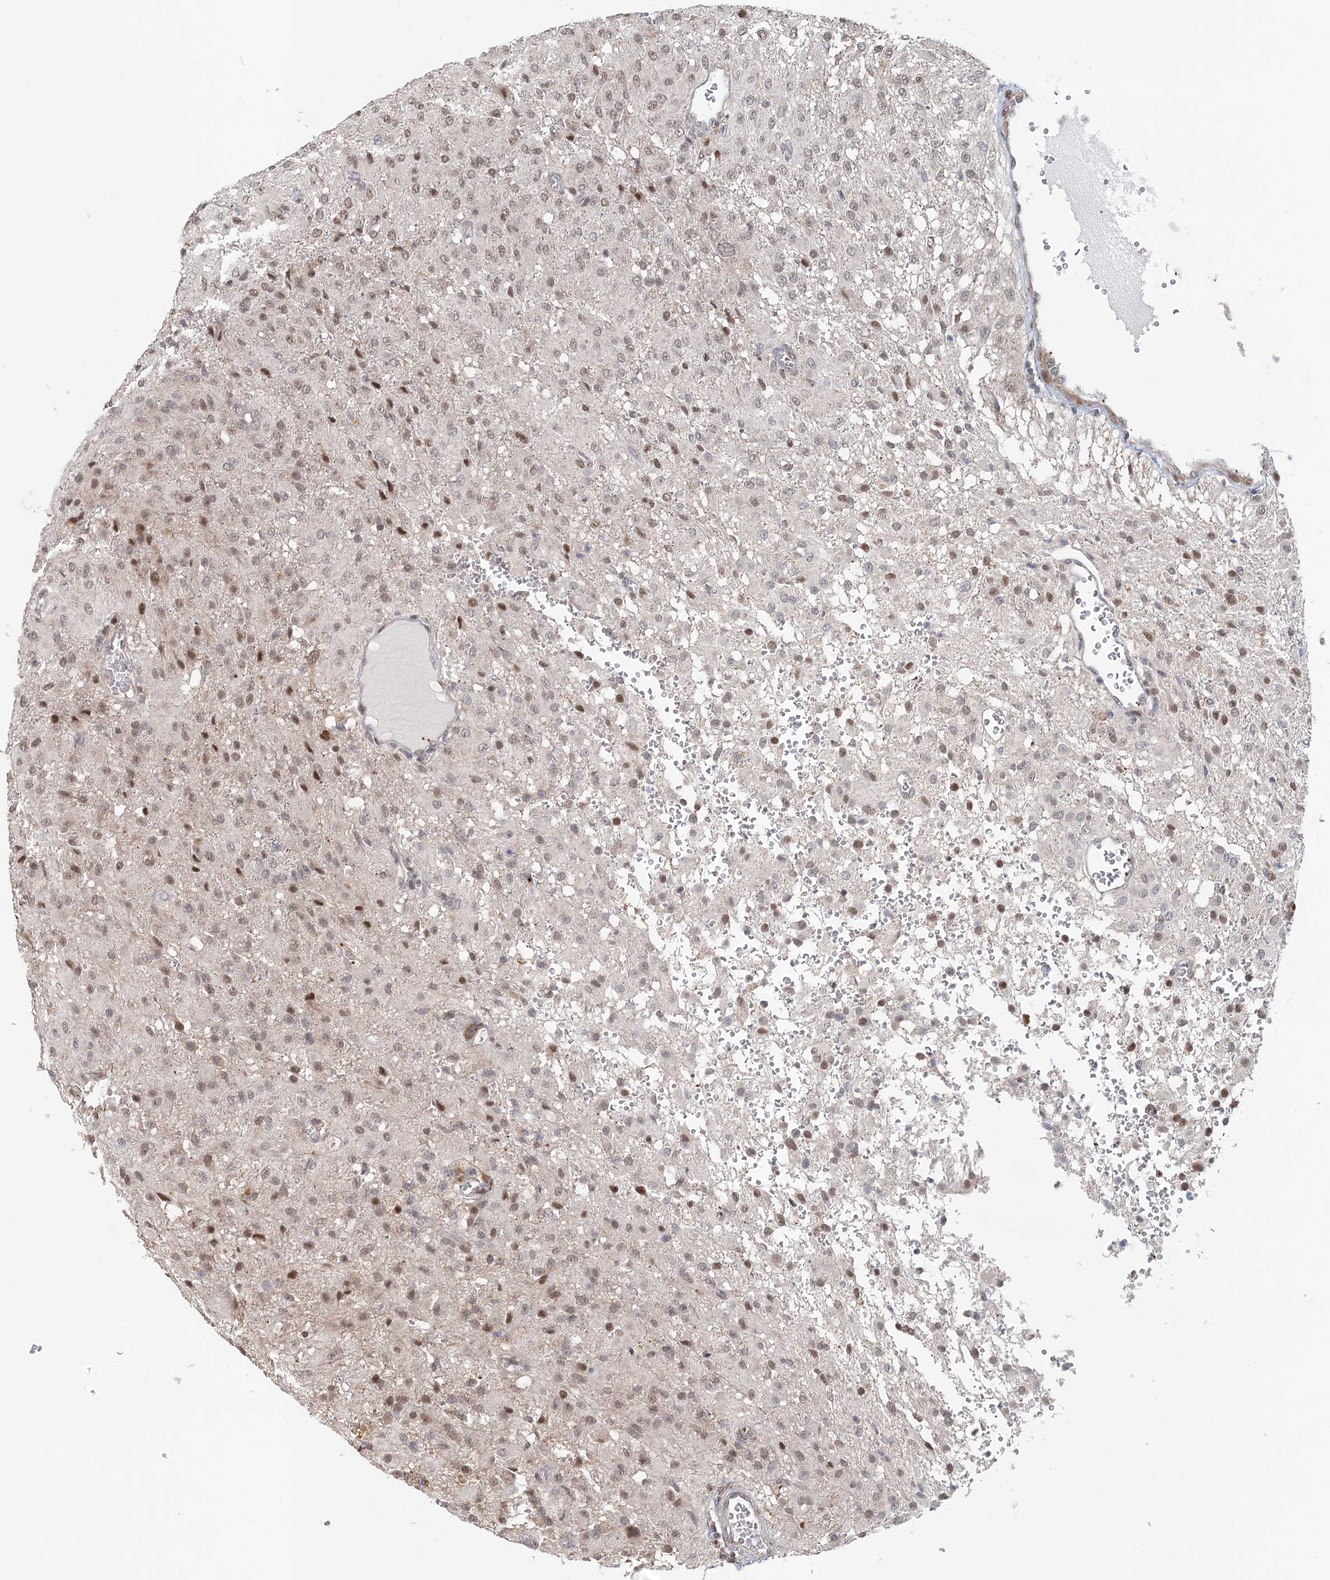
{"staining": {"intensity": "weak", "quantity": "25%-75%", "location": "nuclear"}, "tissue": "glioma", "cell_type": "Tumor cells", "image_type": "cancer", "snomed": [{"axis": "morphology", "description": "Glioma, malignant, High grade"}, {"axis": "topography", "description": "Brain"}], "caption": "Immunohistochemistry (IHC) (DAB (3,3'-diaminobenzidine)) staining of human malignant glioma (high-grade) displays weak nuclear protein staining in about 25%-75% of tumor cells.", "gene": "BNIP5", "patient": {"sex": "female", "age": 59}}